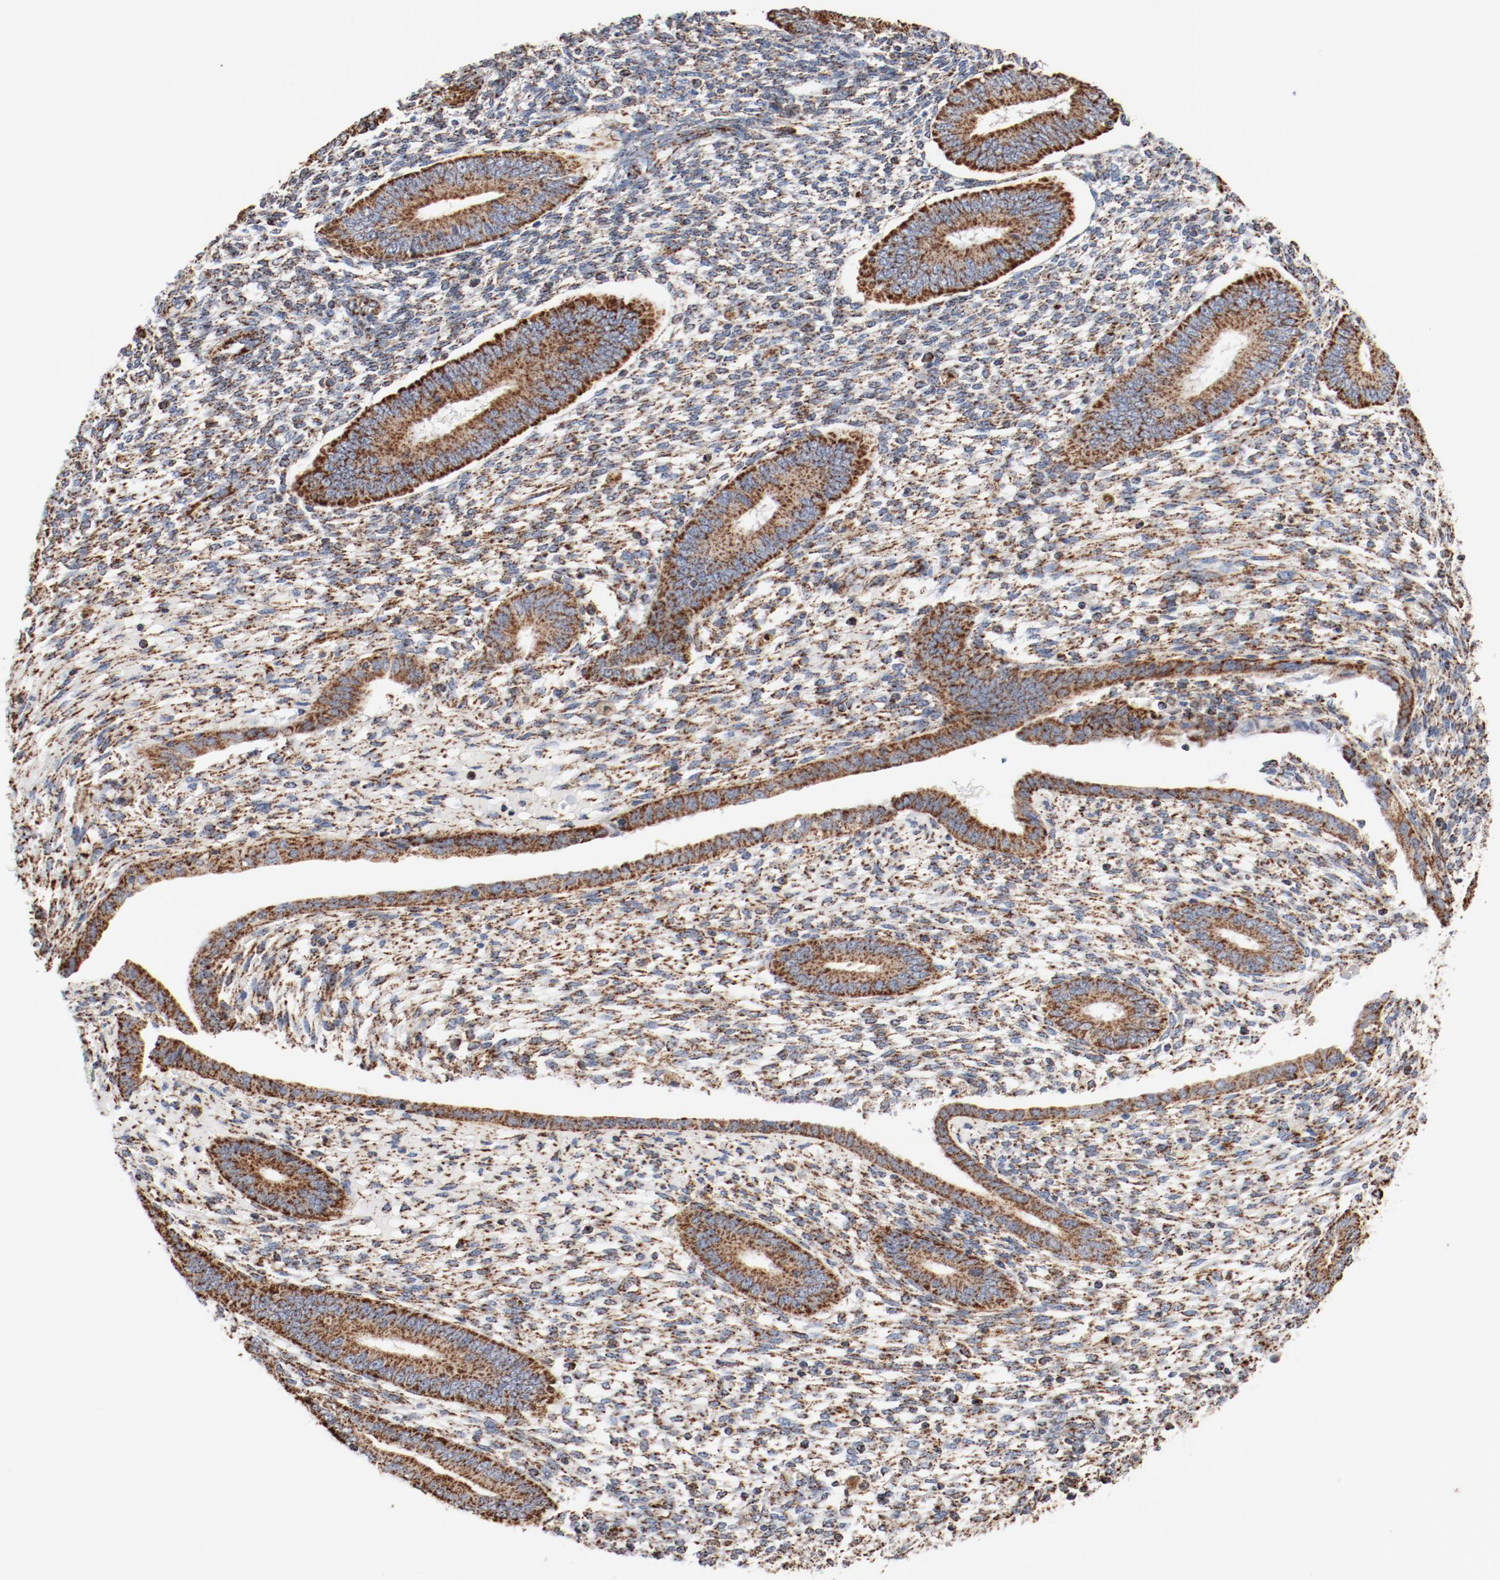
{"staining": {"intensity": "strong", "quantity": ">75%", "location": "cytoplasmic/membranous"}, "tissue": "endometrium", "cell_type": "Cells in endometrial stroma", "image_type": "normal", "snomed": [{"axis": "morphology", "description": "Normal tissue, NOS"}, {"axis": "topography", "description": "Endometrium"}], "caption": "Endometrium stained with DAB (3,3'-diaminobenzidine) immunohistochemistry (IHC) shows high levels of strong cytoplasmic/membranous expression in about >75% of cells in endometrial stroma. (Stains: DAB in brown, nuclei in blue, Microscopy: brightfield microscopy at high magnification).", "gene": "NDUFS4", "patient": {"sex": "female", "age": 42}}